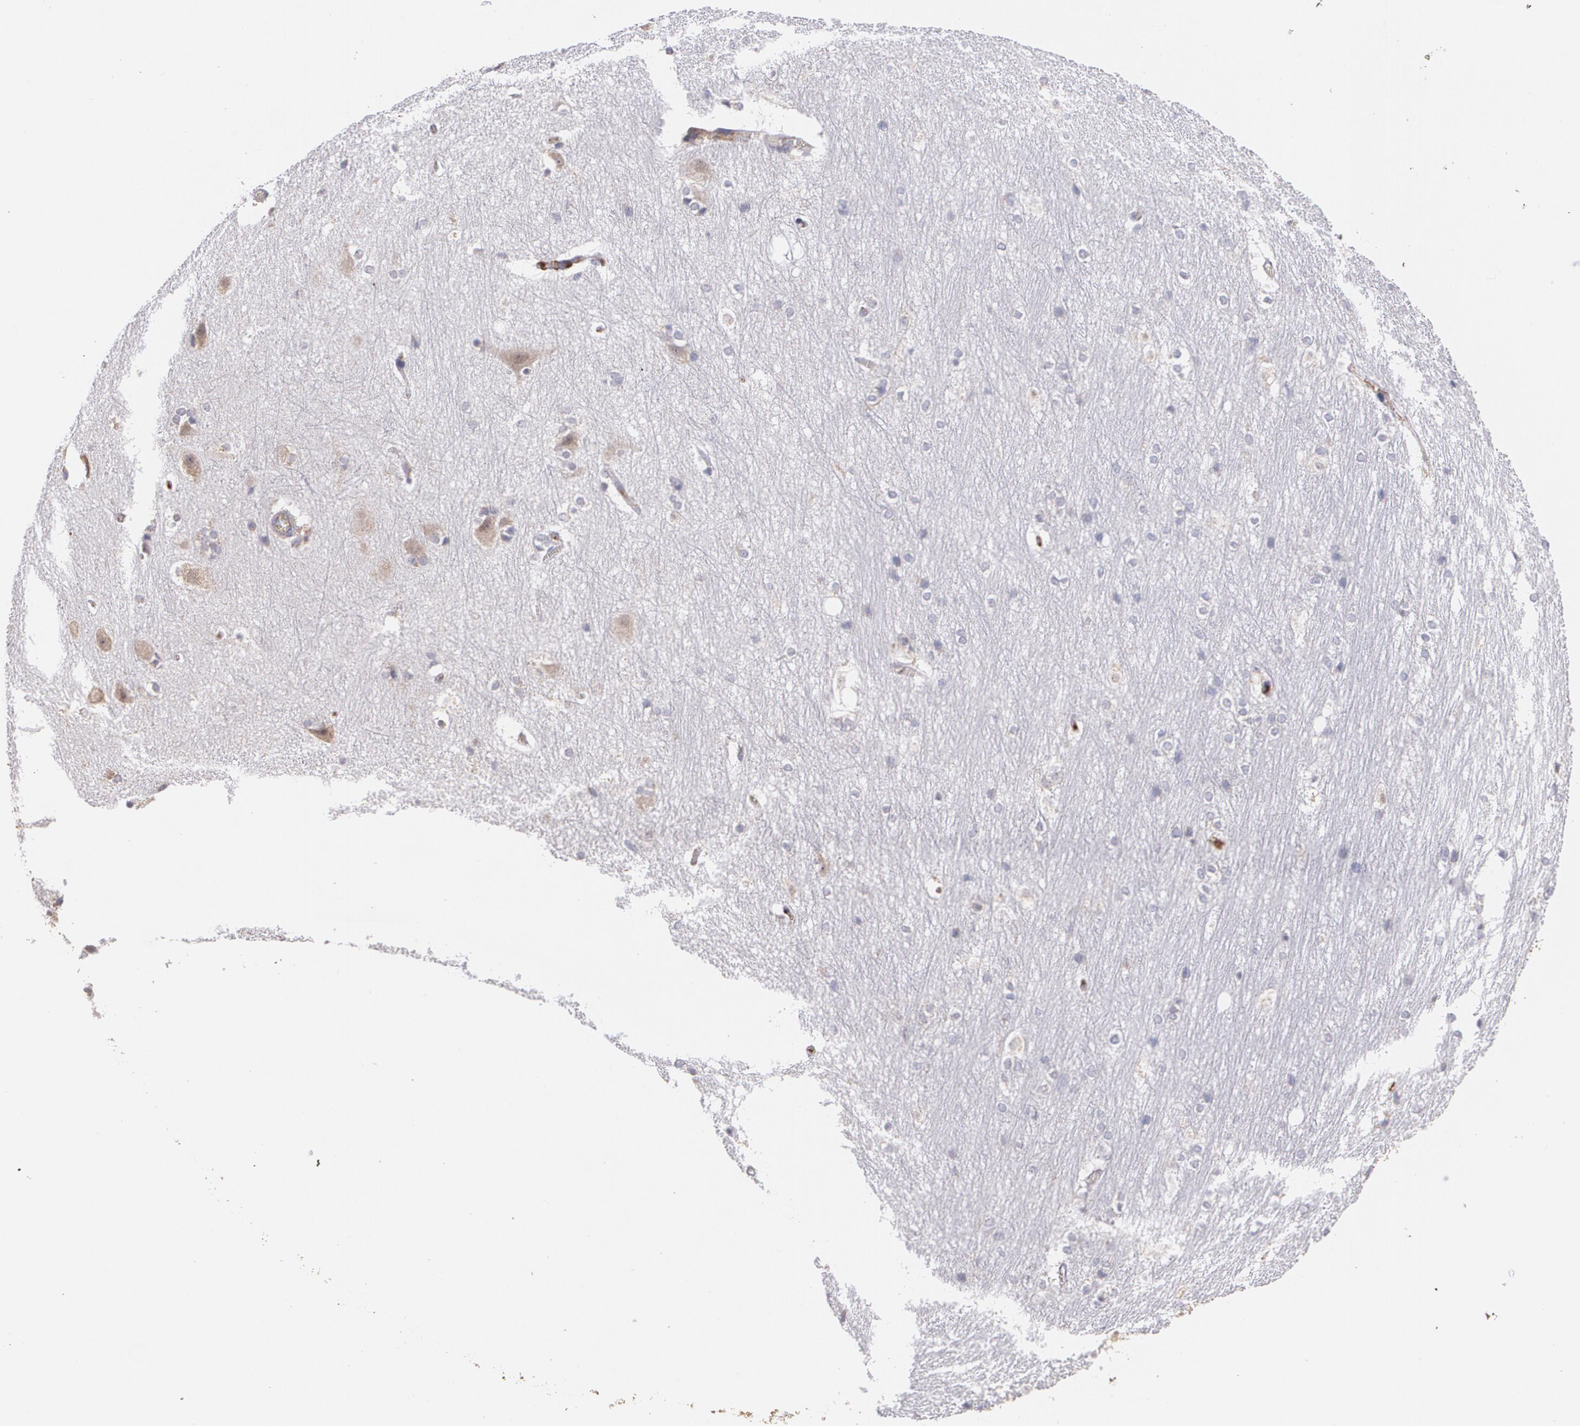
{"staining": {"intensity": "negative", "quantity": "none", "location": "none"}, "tissue": "hippocampus", "cell_type": "Glial cells", "image_type": "normal", "snomed": [{"axis": "morphology", "description": "Normal tissue, NOS"}, {"axis": "topography", "description": "Hippocampus"}], "caption": "The image exhibits no significant staining in glial cells of hippocampus. The staining was performed using DAB (3,3'-diaminobenzidine) to visualize the protein expression in brown, while the nuclei were stained in blue with hematoxylin (Magnification: 20x).", "gene": "AMBP", "patient": {"sex": "female", "age": 19}}